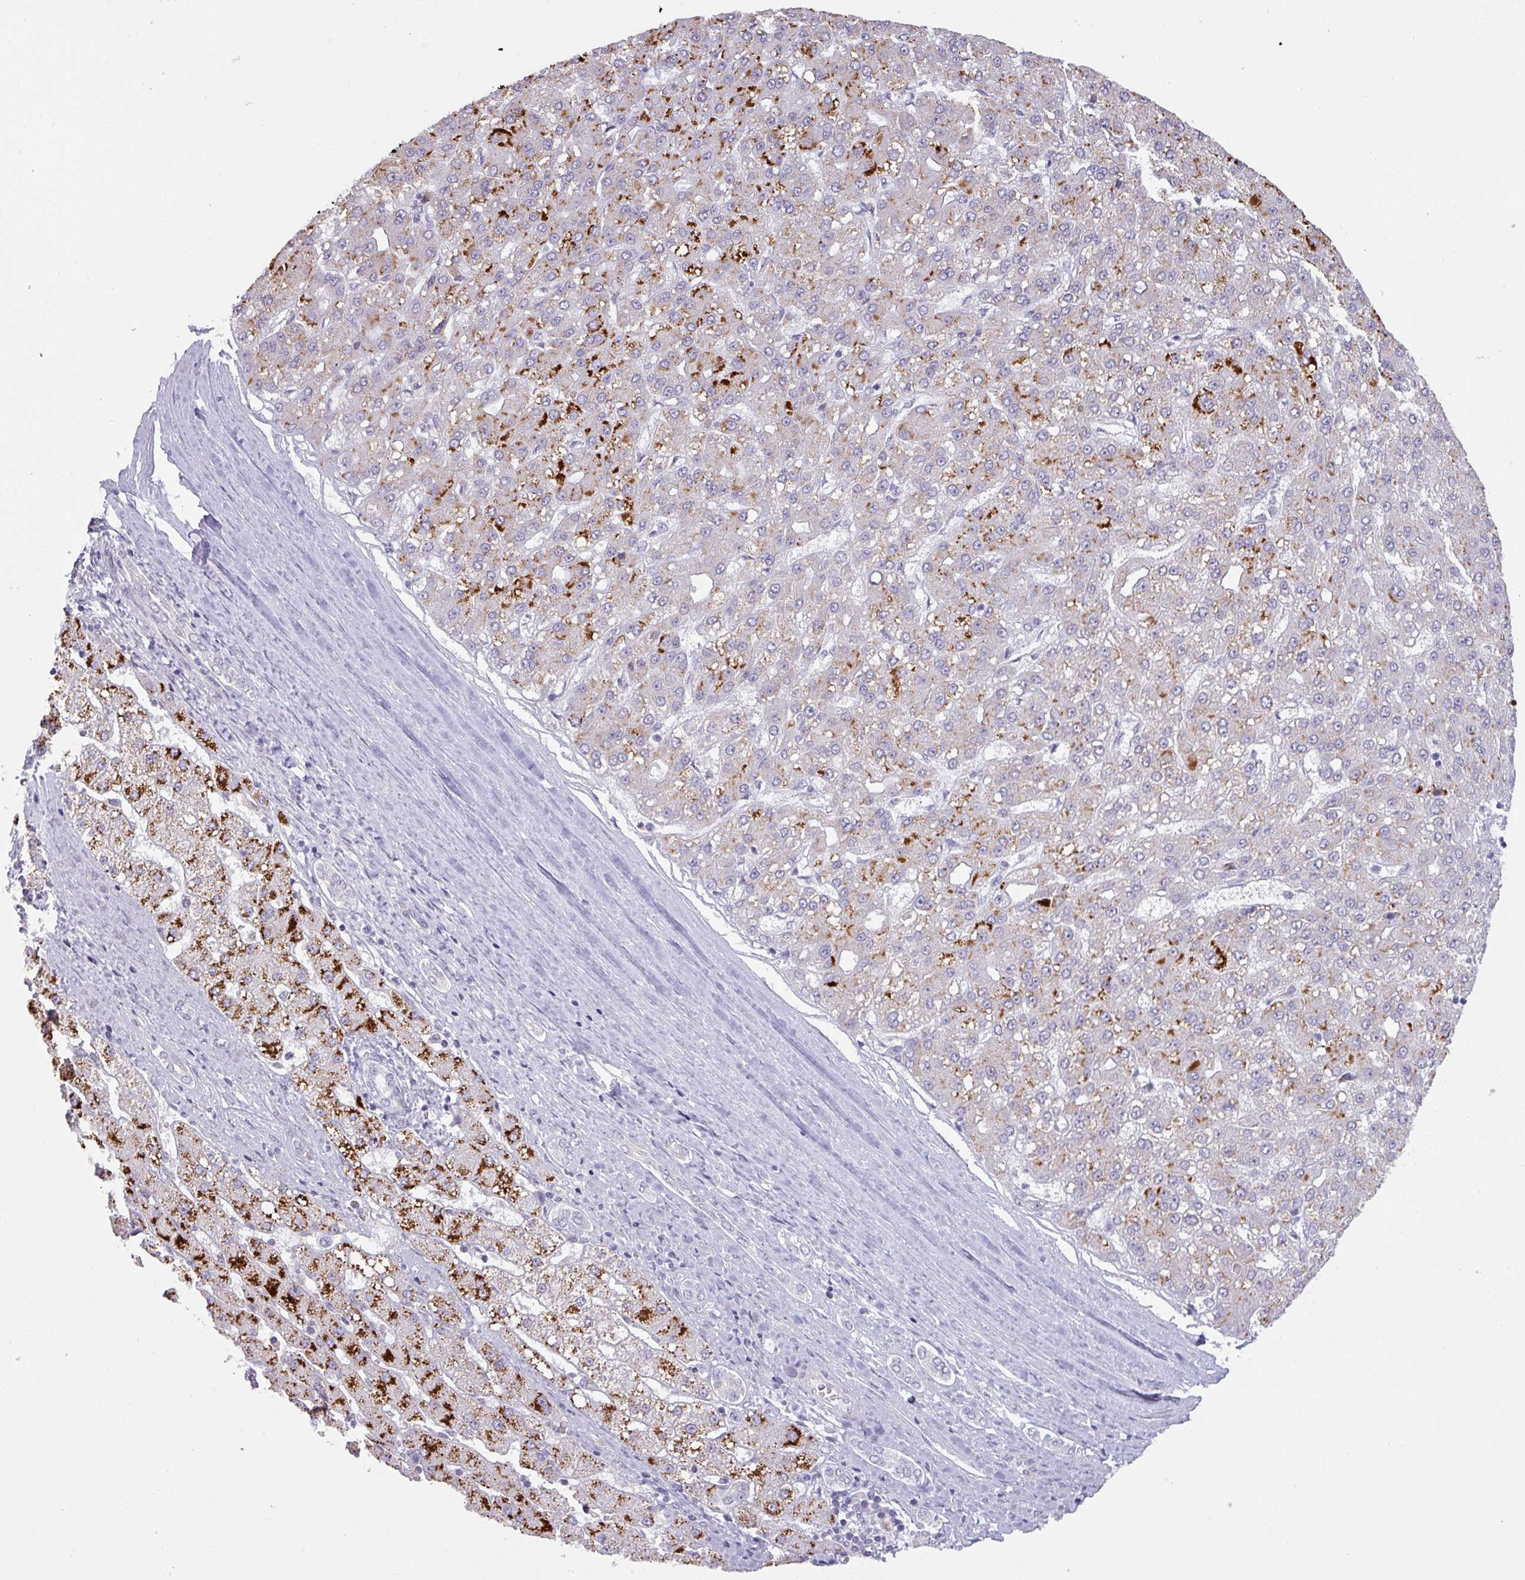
{"staining": {"intensity": "strong", "quantity": "25%-75%", "location": "cytoplasmic/membranous"}, "tissue": "liver cancer", "cell_type": "Tumor cells", "image_type": "cancer", "snomed": [{"axis": "morphology", "description": "Carcinoma, Hepatocellular, NOS"}, {"axis": "topography", "description": "Liver"}], "caption": "Brown immunohistochemical staining in liver cancer reveals strong cytoplasmic/membranous expression in approximately 25%-75% of tumor cells.", "gene": "ANKRD13B", "patient": {"sex": "male", "age": 67}}